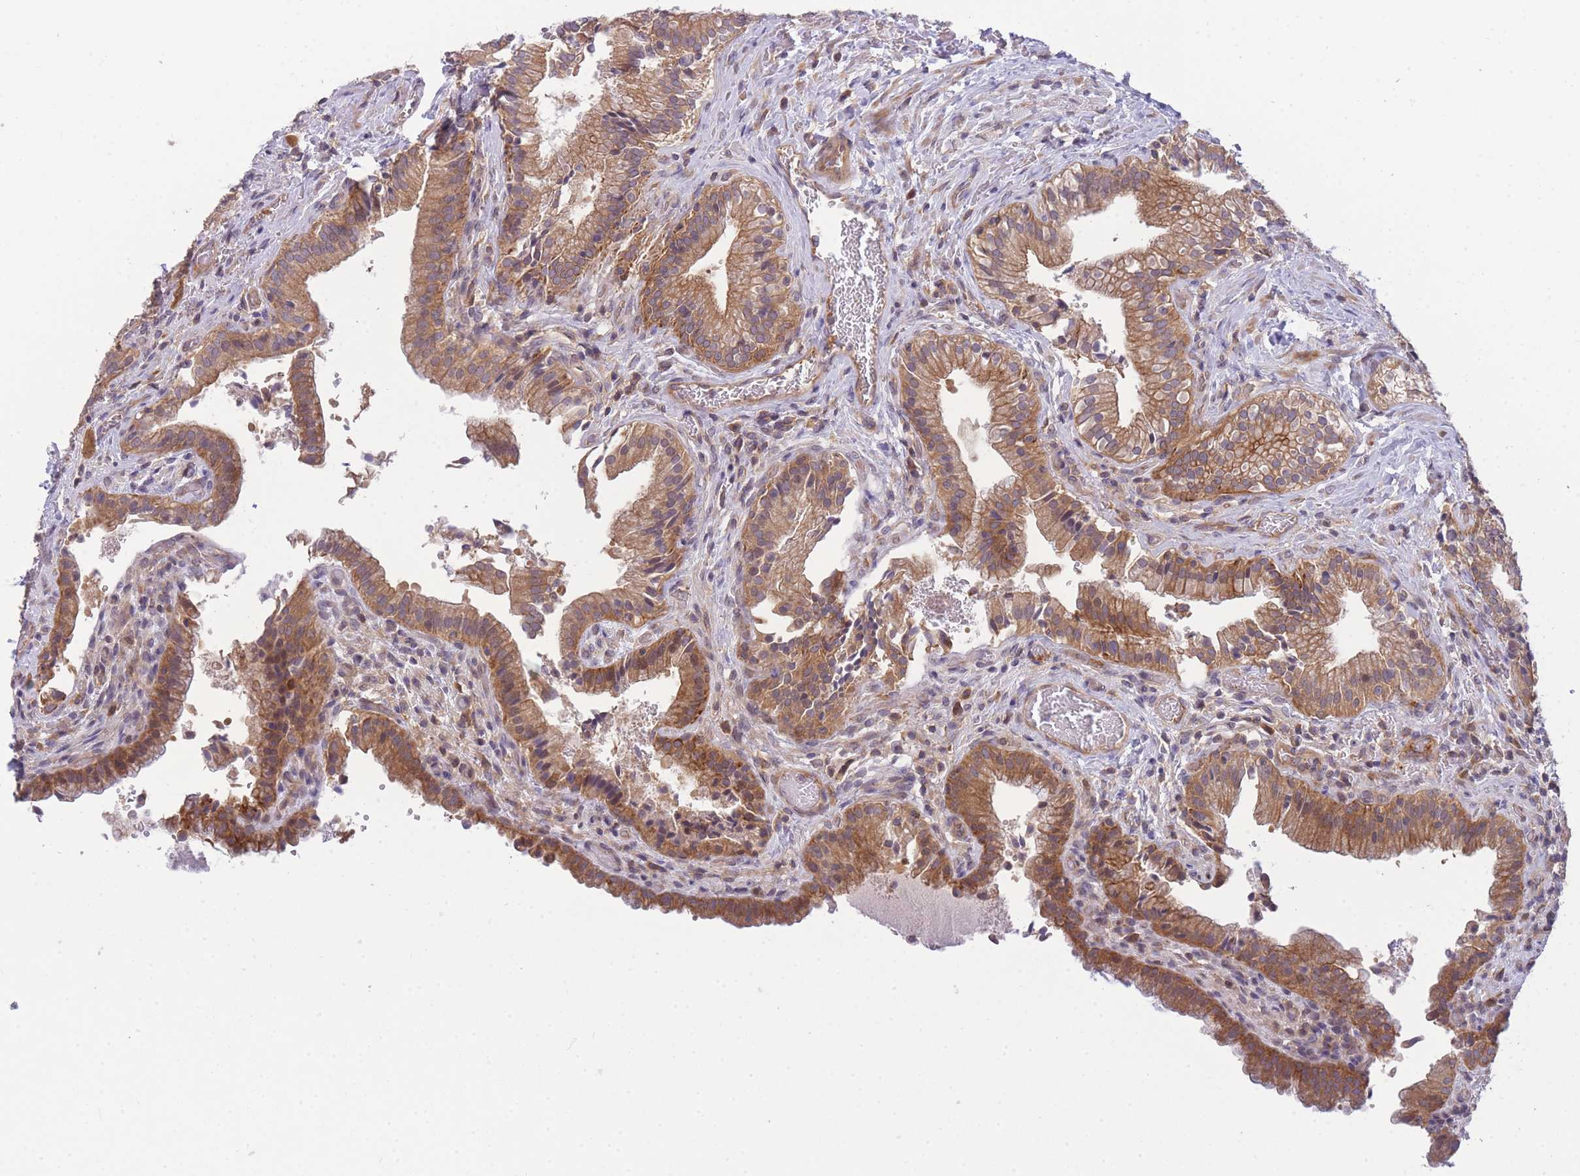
{"staining": {"intensity": "moderate", "quantity": ">75%", "location": "cytoplasmic/membranous"}, "tissue": "gallbladder", "cell_type": "Glandular cells", "image_type": "normal", "snomed": [{"axis": "morphology", "description": "Normal tissue, NOS"}, {"axis": "topography", "description": "Gallbladder"}], "caption": "Immunohistochemical staining of normal human gallbladder exhibits moderate cytoplasmic/membranous protein staining in about >75% of glandular cells.", "gene": "PFDN6", "patient": {"sex": "male", "age": 24}}